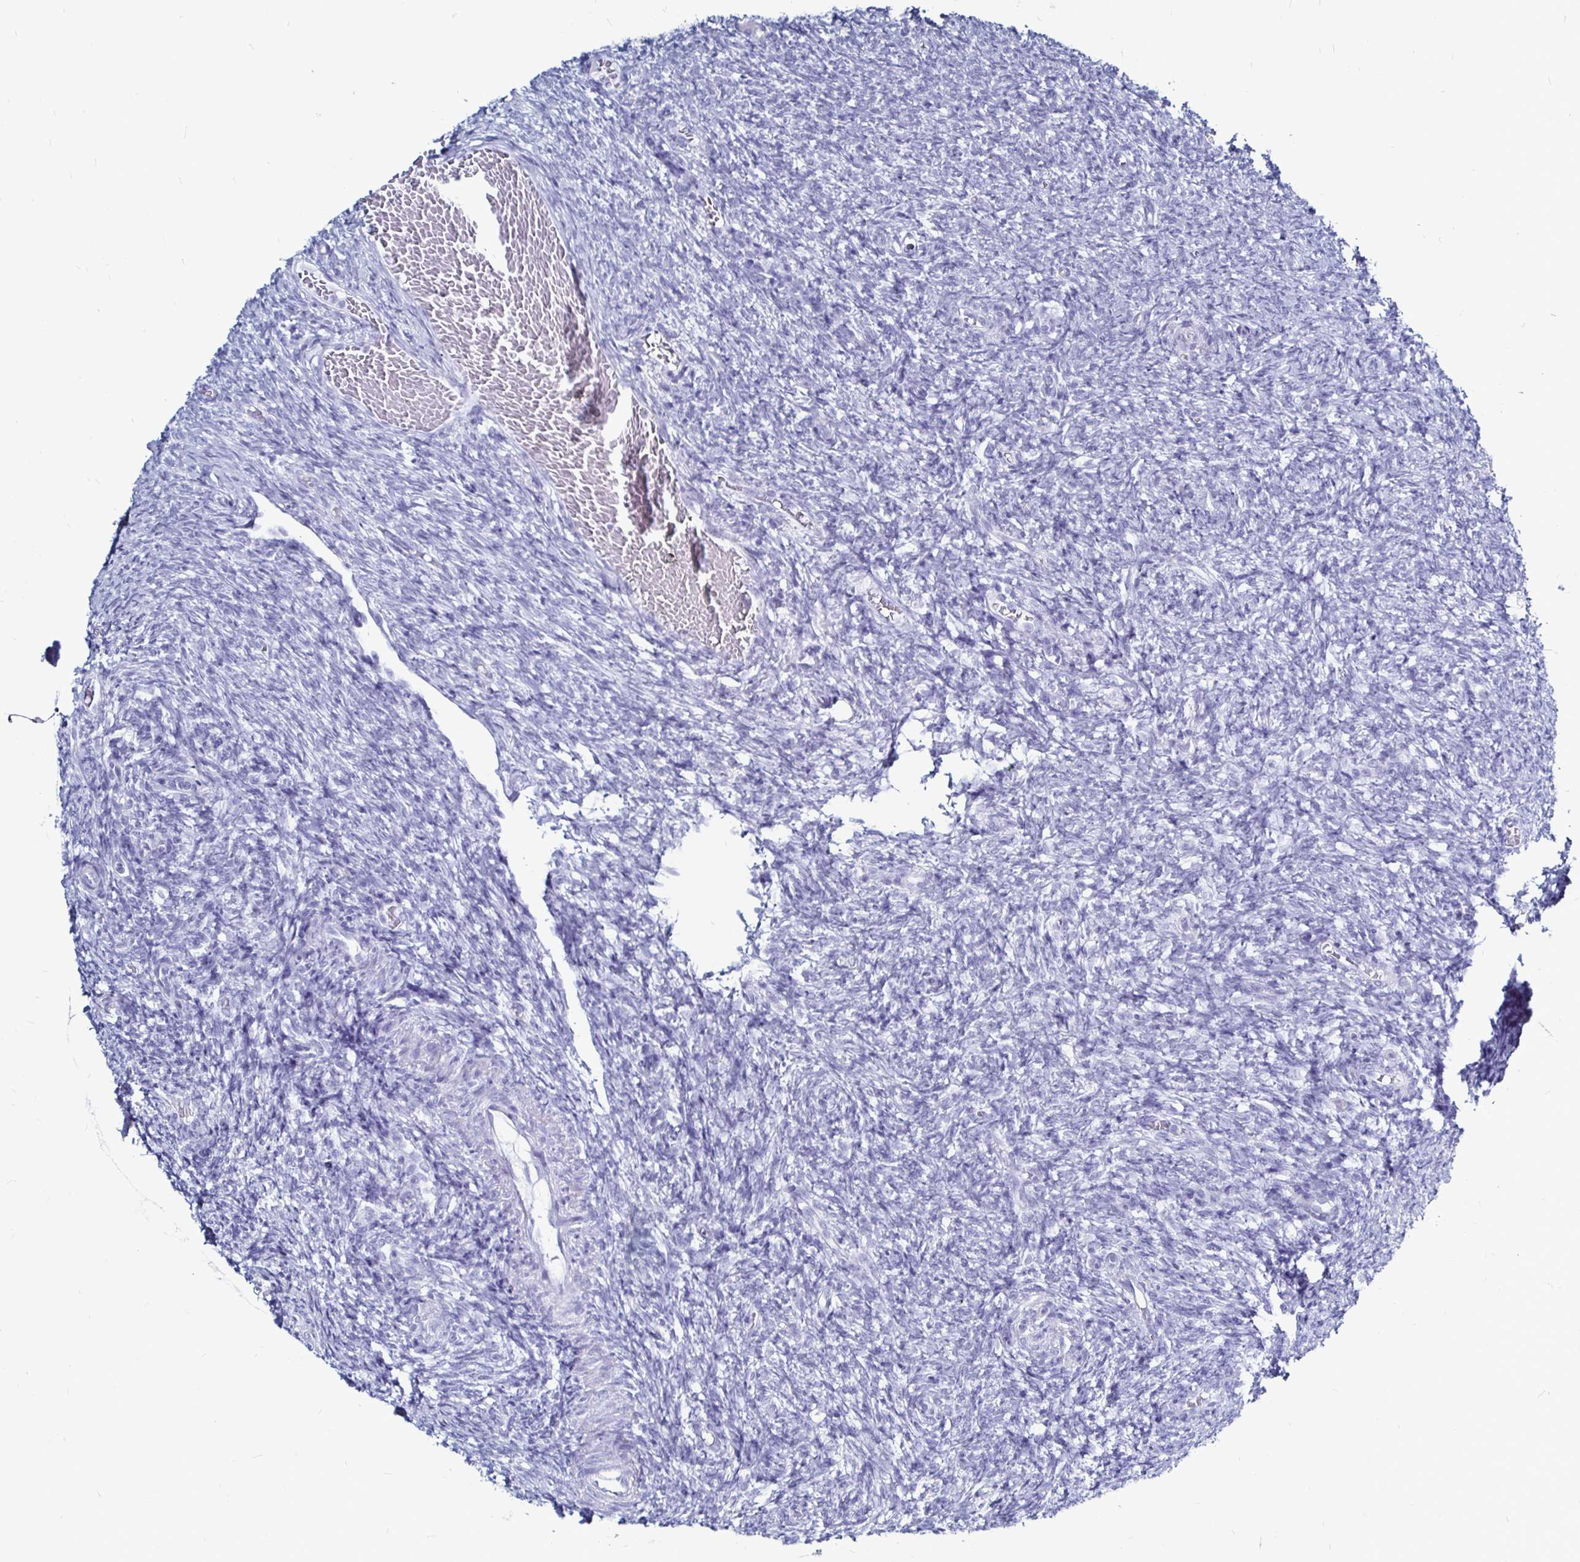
{"staining": {"intensity": "negative", "quantity": "none", "location": "none"}, "tissue": "ovary", "cell_type": "Ovarian stroma cells", "image_type": "normal", "snomed": [{"axis": "morphology", "description": "Normal tissue, NOS"}, {"axis": "topography", "description": "Ovary"}], "caption": "A high-resolution micrograph shows immunohistochemistry staining of unremarkable ovary, which displays no significant positivity in ovarian stroma cells. (DAB immunohistochemistry visualized using brightfield microscopy, high magnification).", "gene": "LUZP4", "patient": {"sex": "female", "age": 39}}